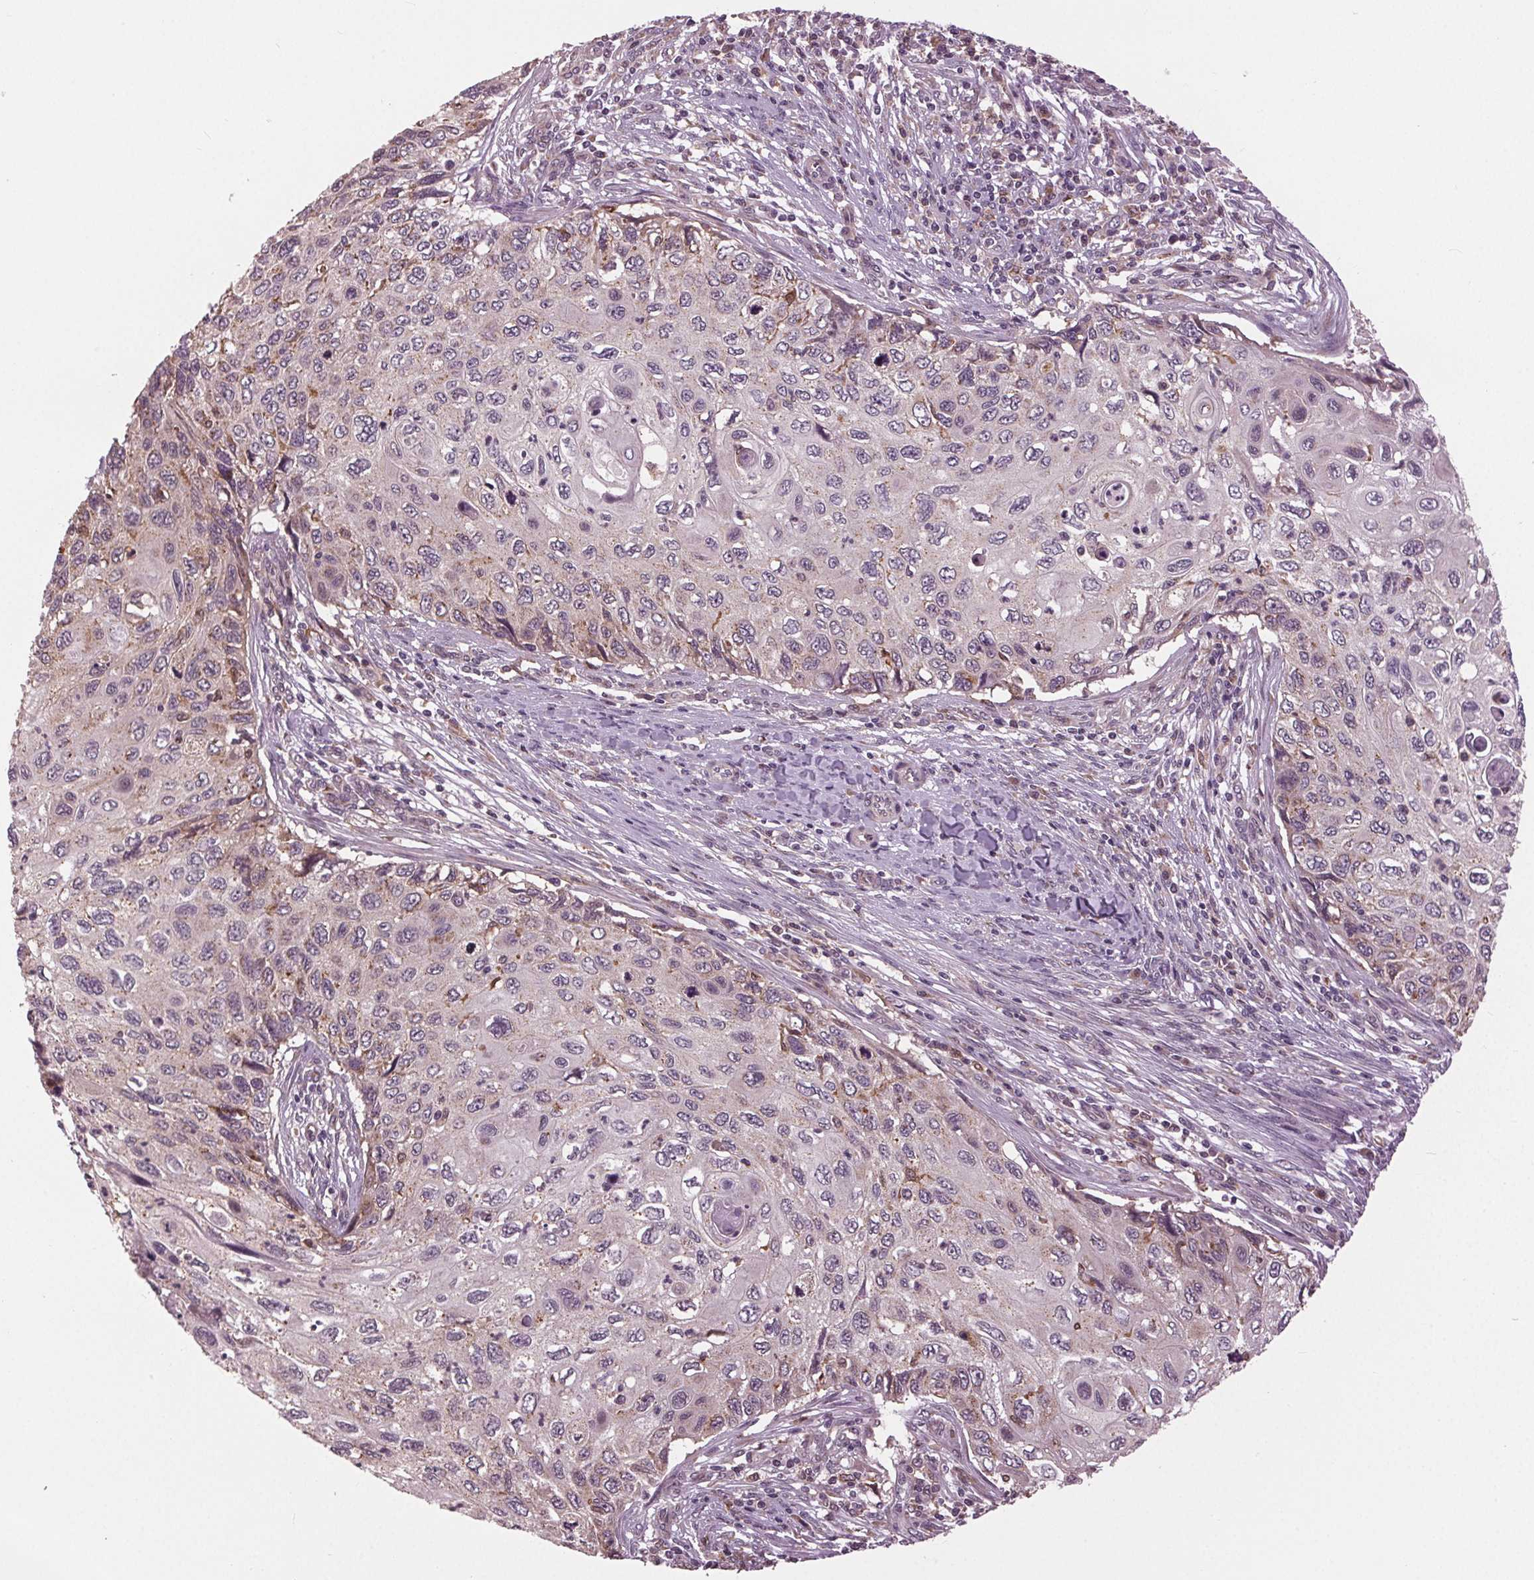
{"staining": {"intensity": "negative", "quantity": "none", "location": "none"}, "tissue": "cervical cancer", "cell_type": "Tumor cells", "image_type": "cancer", "snomed": [{"axis": "morphology", "description": "Squamous cell carcinoma, NOS"}, {"axis": "topography", "description": "Cervix"}], "caption": "High magnification brightfield microscopy of cervical cancer (squamous cell carcinoma) stained with DAB (3,3'-diaminobenzidine) (brown) and counterstained with hematoxylin (blue): tumor cells show no significant positivity.", "gene": "BSDC1", "patient": {"sex": "female", "age": 70}}